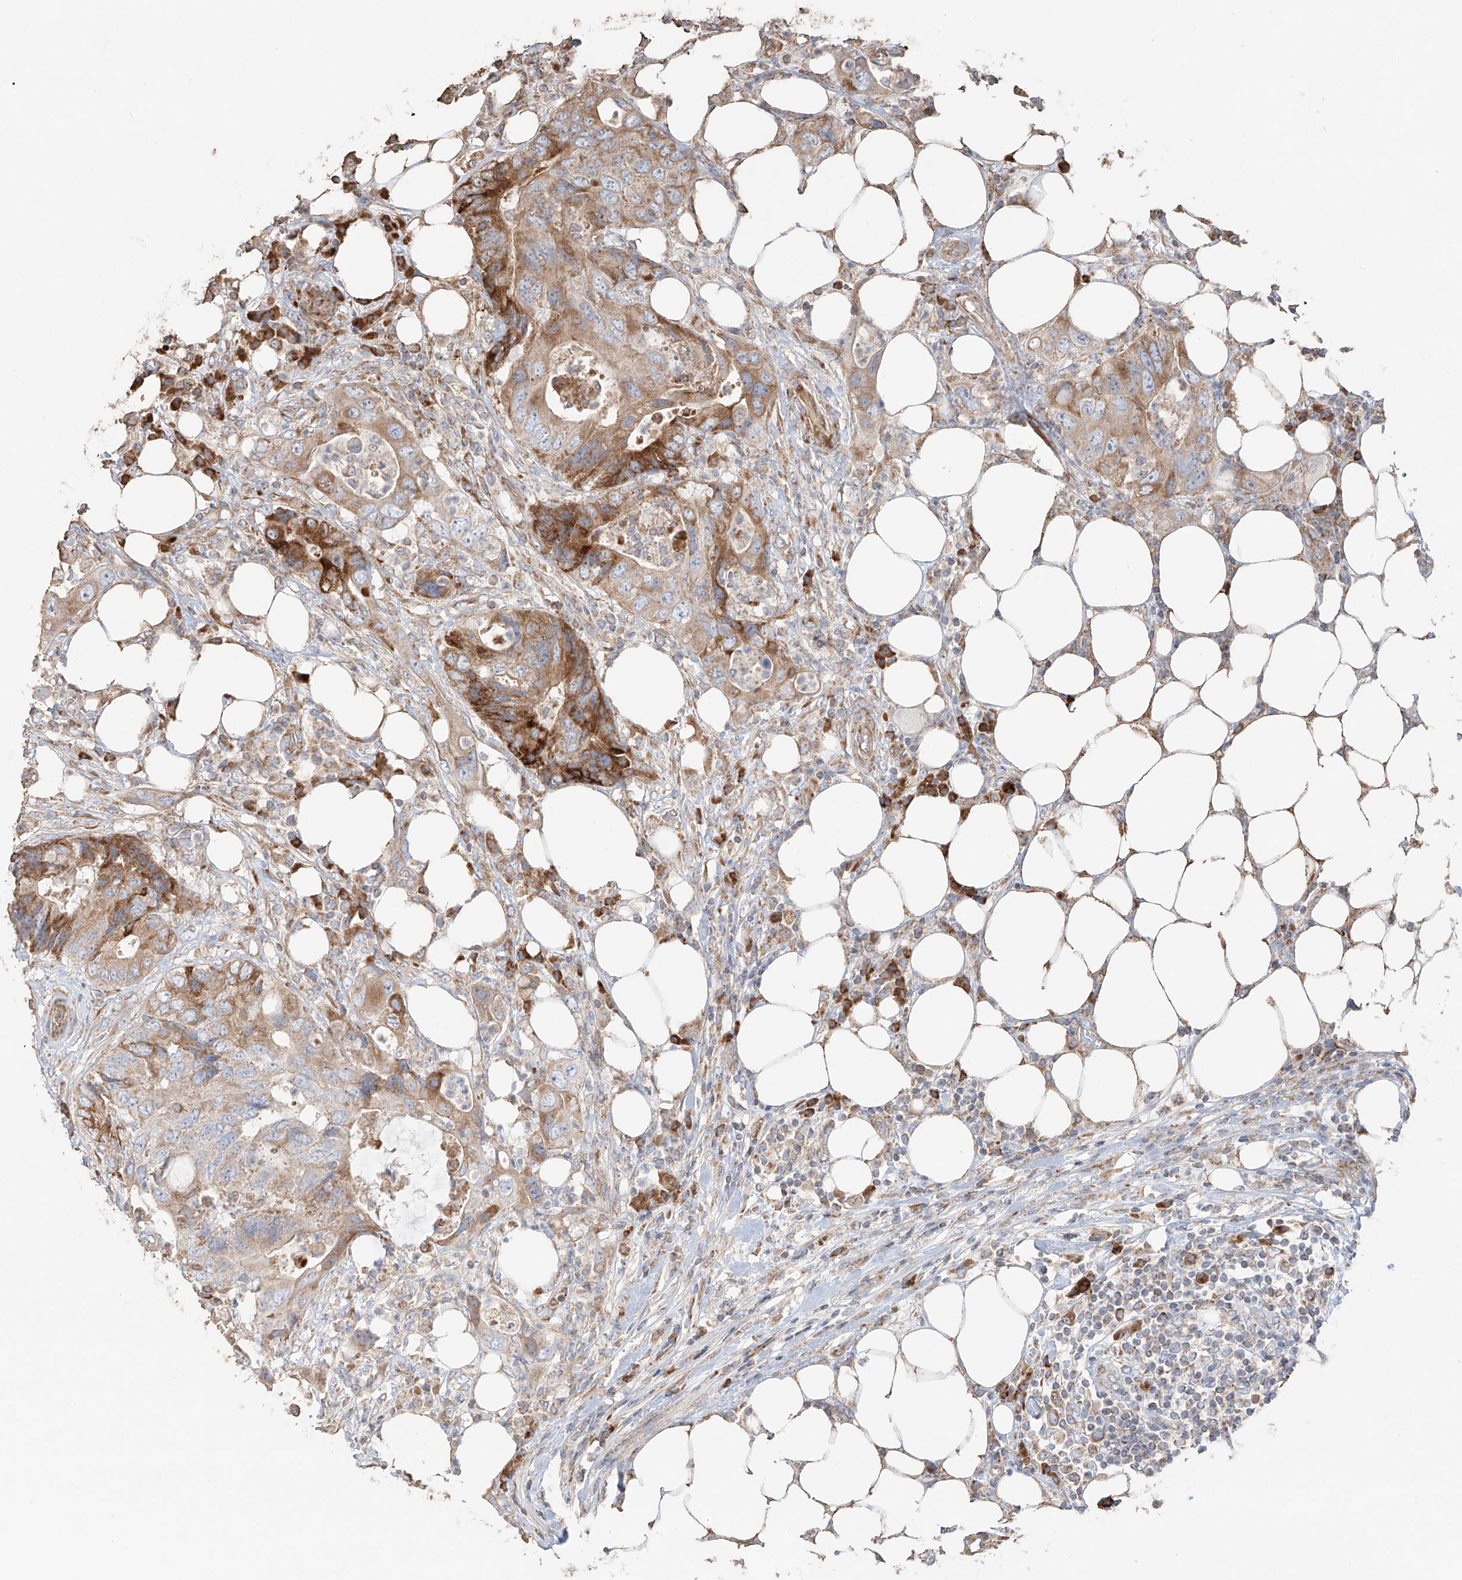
{"staining": {"intensity": "strong", "quantity": ">75%", "location": "cytoplasmic/membranous"}, "tissue": "colorectal cancer", "cell_type": "Tumor cells", "image_type": "cancer", "snomed": [{"axis": "morphology", "description": "Adenocarcinoma, NOS"}, {"axis": "topography", "description": "Colon"}], "caption": "The micrograph exhibits a brown stain indicating the presence of a protein in the cytoplasmic/membranous of tumor cells in colorectal cancer (adenocarcinoma).", "gene": "COLGALT2", "patient": {"sex": "male", "age": 71}}